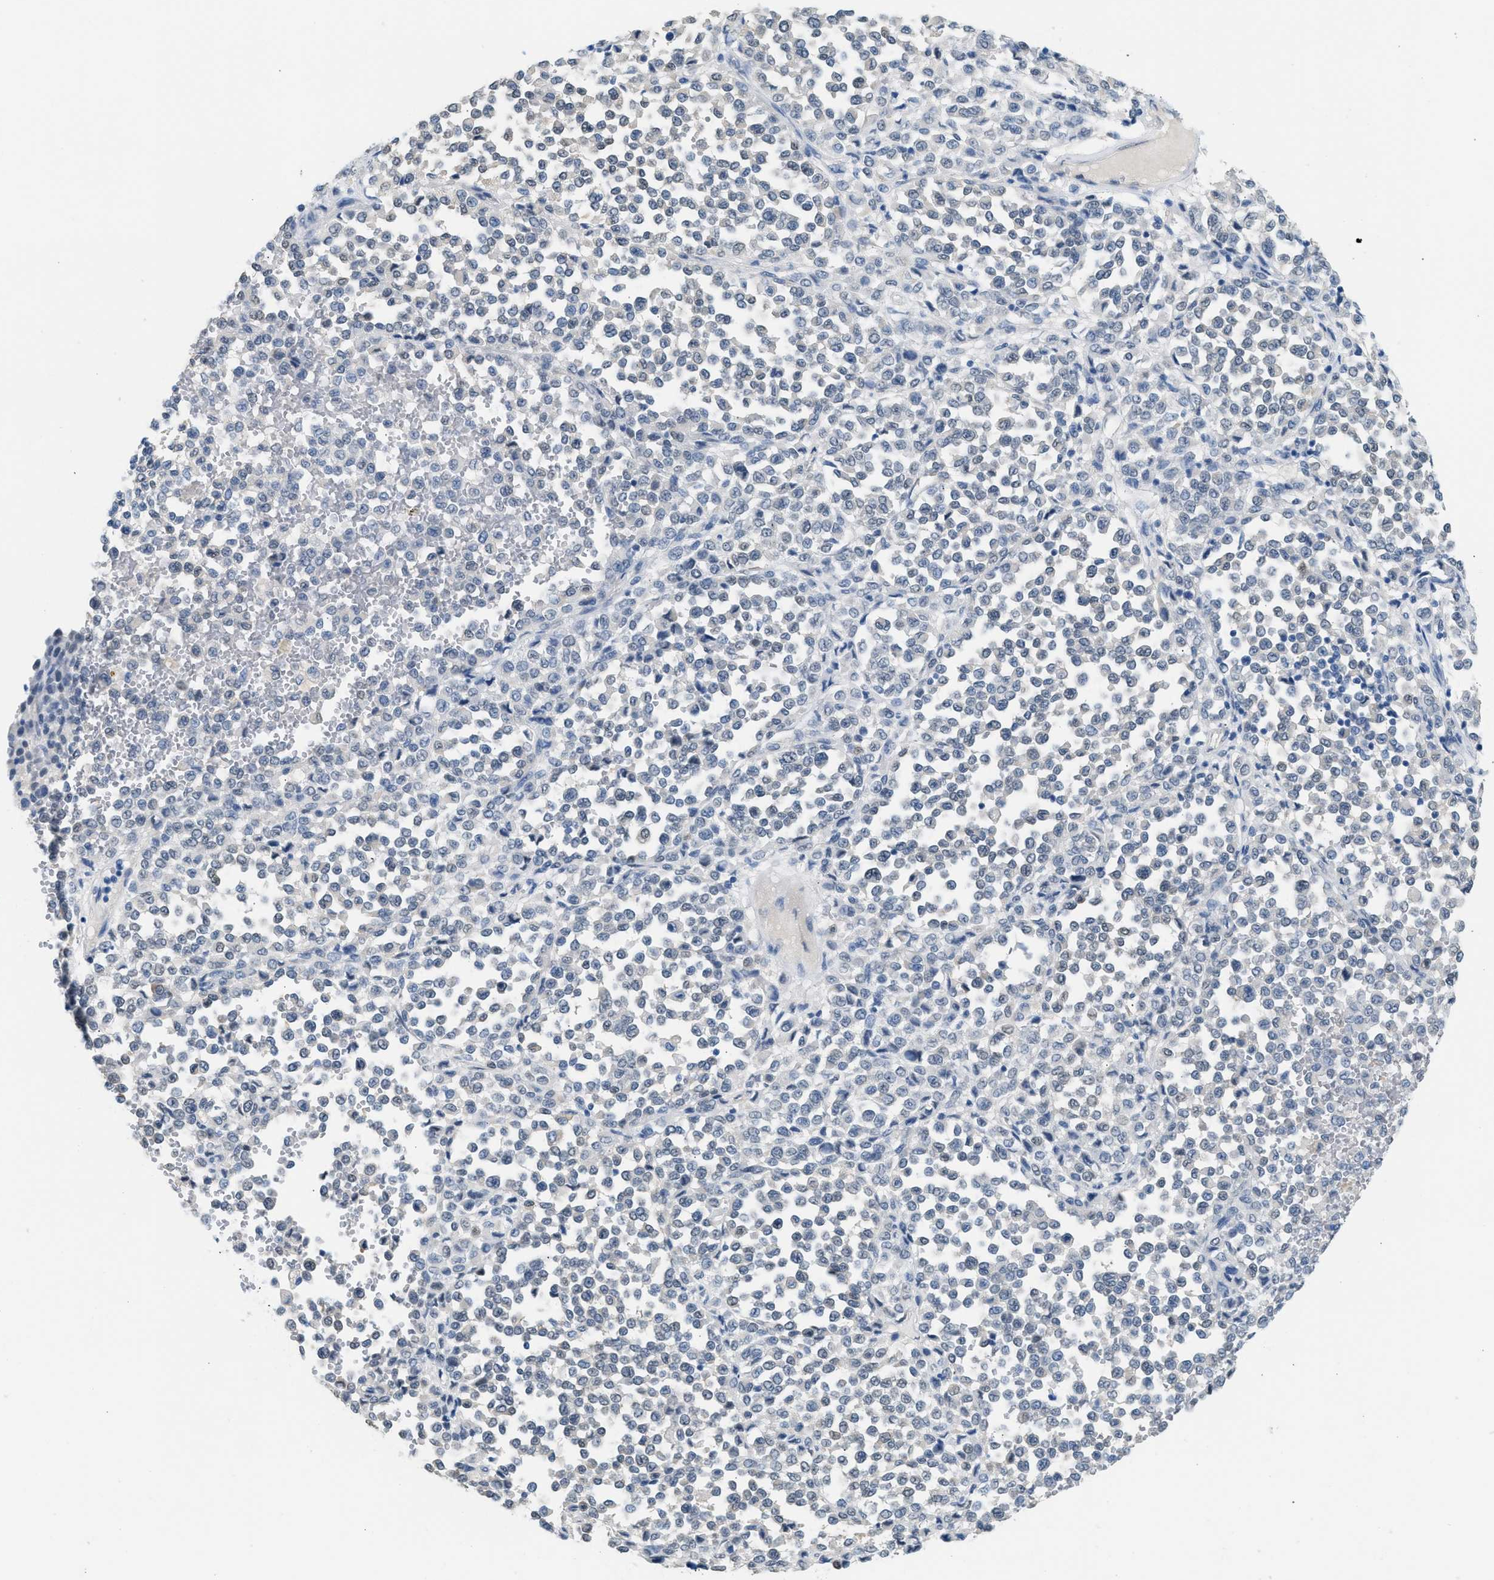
{"staining": {"intensity": "negative", "quantity": "none", "location": "none"}, "tissue": "melanoma", "cell_type": "Tumor cells", "image_type": "cancer", "snomed": [{"axis": "morphology", "description": "Malignant melanoma, Metastatic site"}, {"axis": "topography", "description": "Pancreas"}], "caption": "High magnification brightfield microscopy of malignant melanoma (metastatic site) stained with DAB (brown) and counterstained with hematoxylin (blue): tumor cells show no significant expression. Brightfield microscopy of IHC stained with DAB (3,3'-diaminobenzidine) (brown) and hematoxylin (blue), captured at high magnification.", "gene": "SPAM1", "patient": {"sex": "female", "age": 30}}